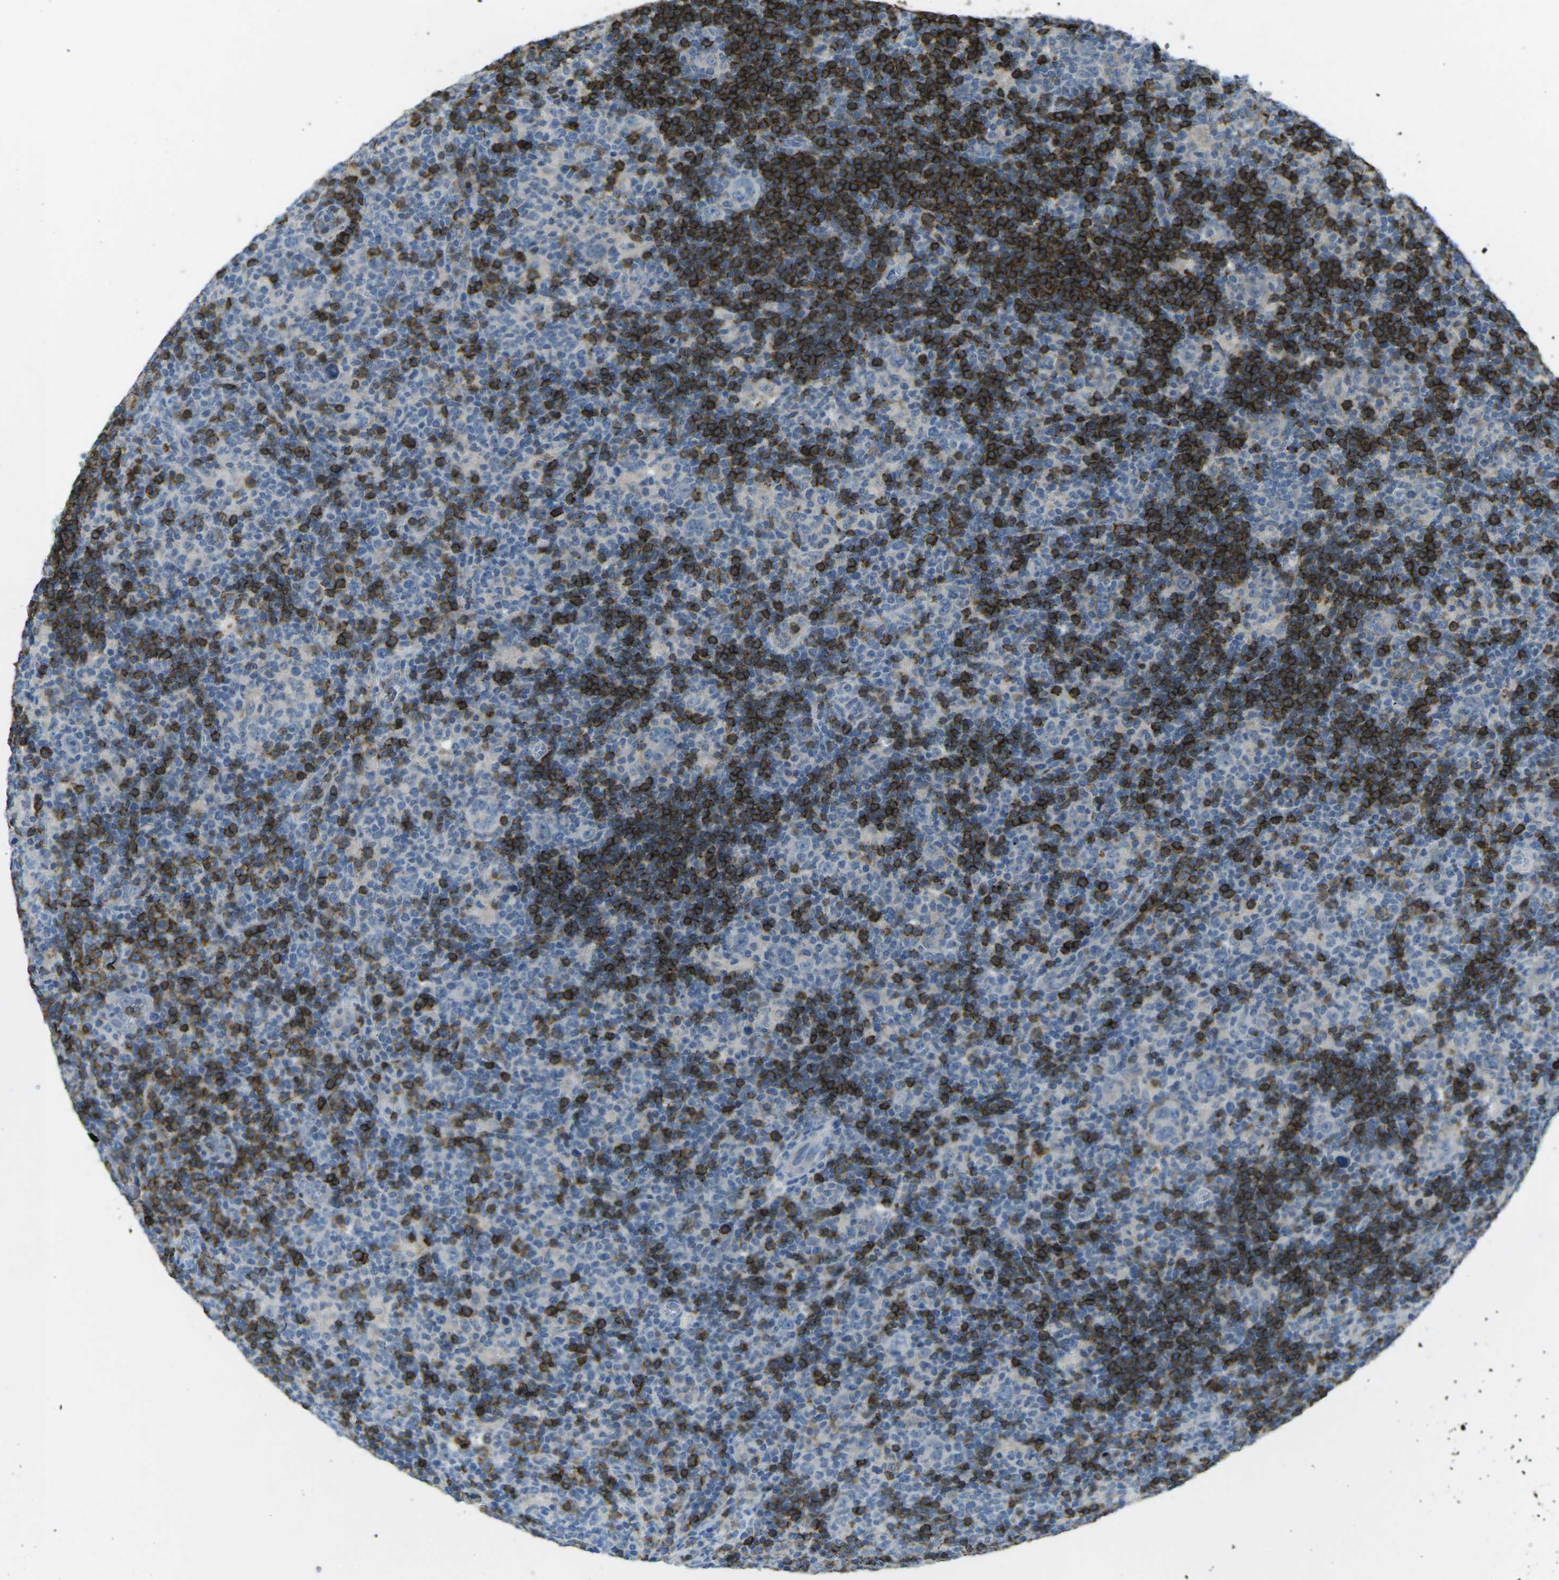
{"staining": {"intensity": "negative", "quantity": "none", "location": "none"}, "tissue": "lymphoma", "cell_type": "Tumor cells", "image_type": "cancer", "snomed": [{"axis": "morphology", "description": "Hodgkin's disease, NOS"}, {"axis": "topography", "description": "Lymph node"}], "caption": "A photomicrograph of human lymphoma is negative for staining in tumor cells.", "gene": "CD19", "patient": {"sex": "female", "age": 57}}